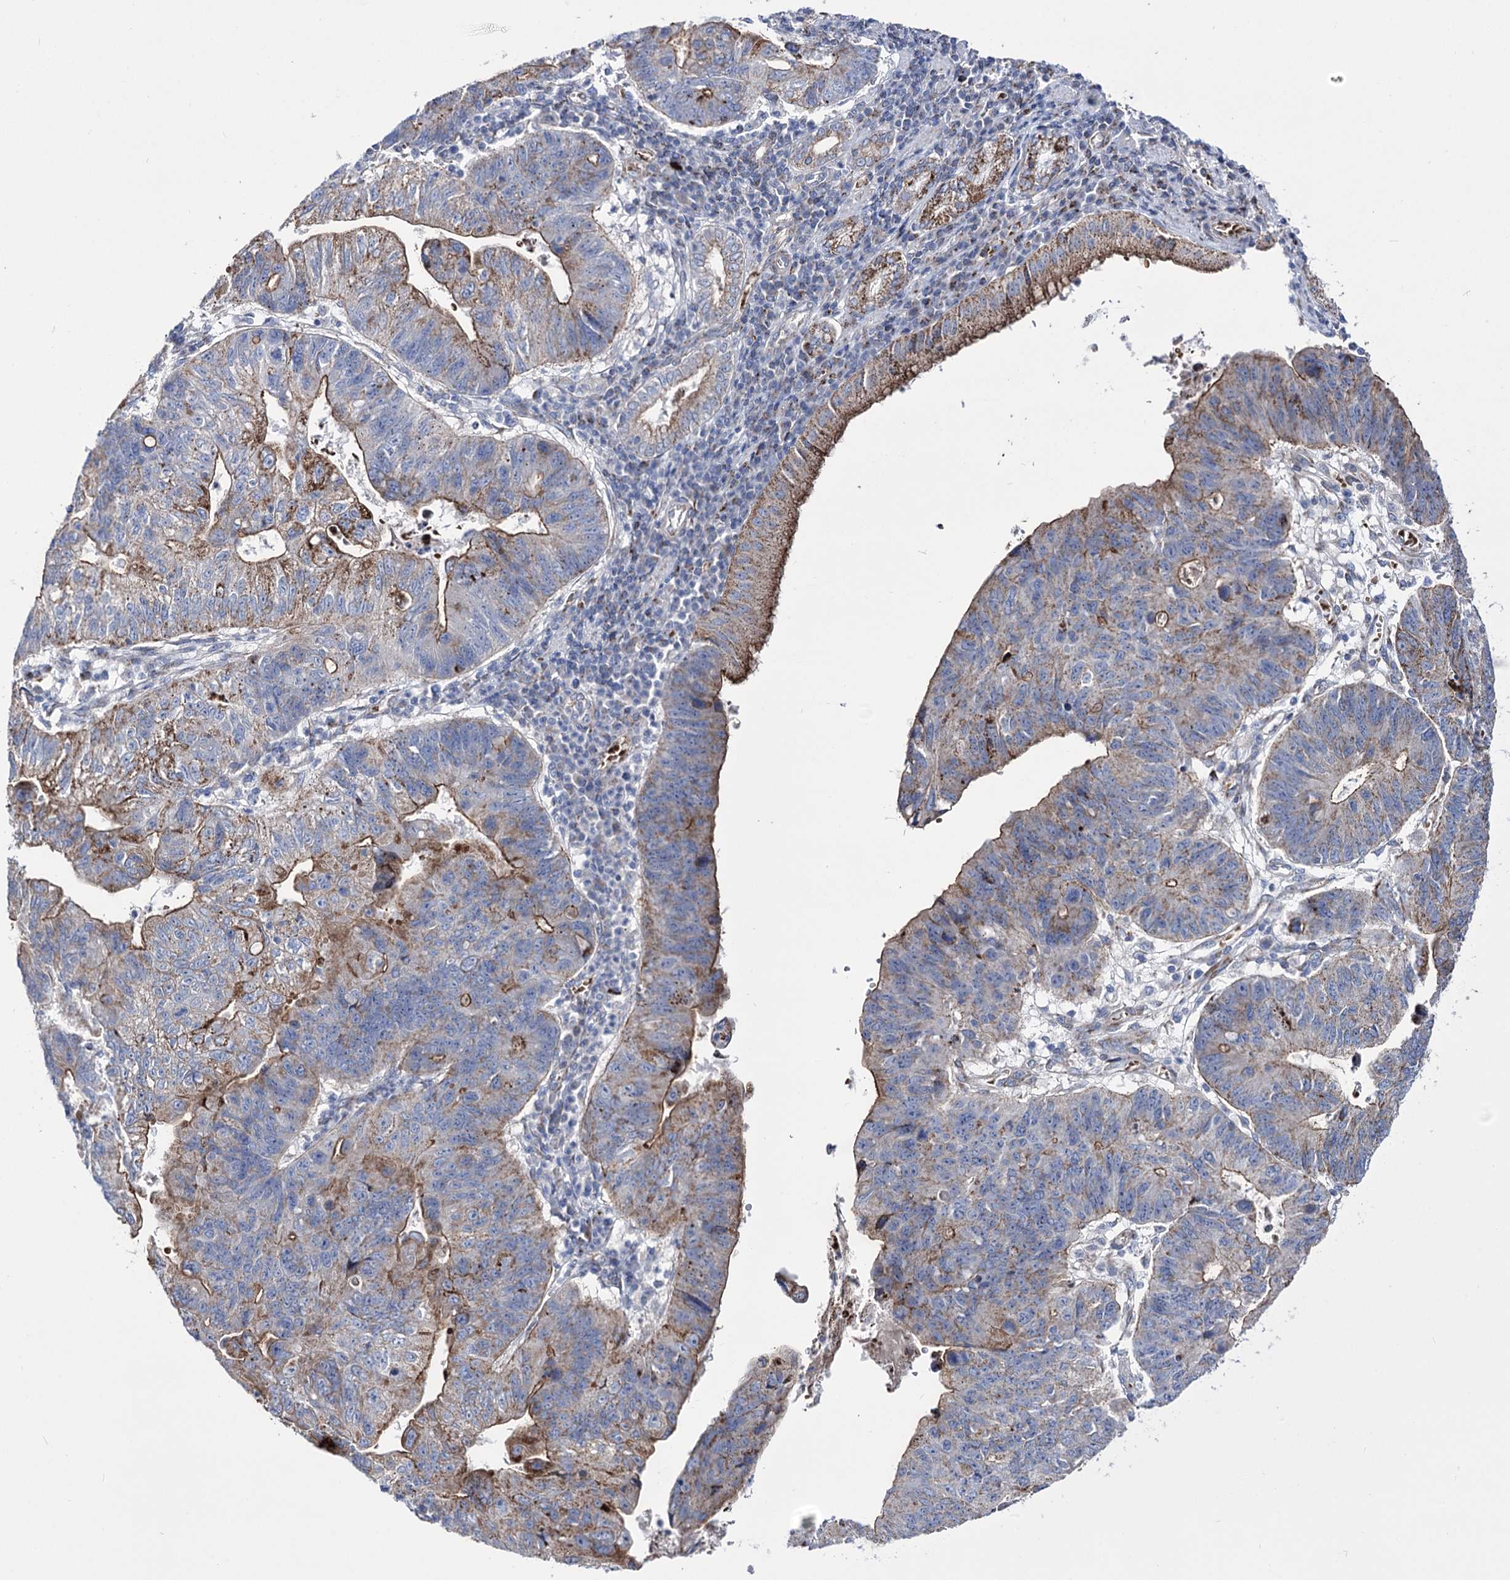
{"staining": {"intensity": "moderate", "quantity": "<25%", "location": "cytoplasmic/membranous"}, "tissue": "stomach cancer", "cell_type": "Tumor cells", "image_type": "cancer", "snomed": [{"axis": "morphology", "description": "Adenocarcinoma, NOS"}, {"axis": "topography", "description": "Stomach"}], "caption": "Adenocarcinoma (stomach) stained with immunohistochemistry (IHC) demonstrates moderate cytoplasmic/membranous positivity in about <25% of tumor cells. Using DAB (brown) and hematoxylin (blue) stains, captured at high magnification using brightfield microscopy.", "gene": "OSBPL5", "patient": {"sex": "male", "age": 59}}